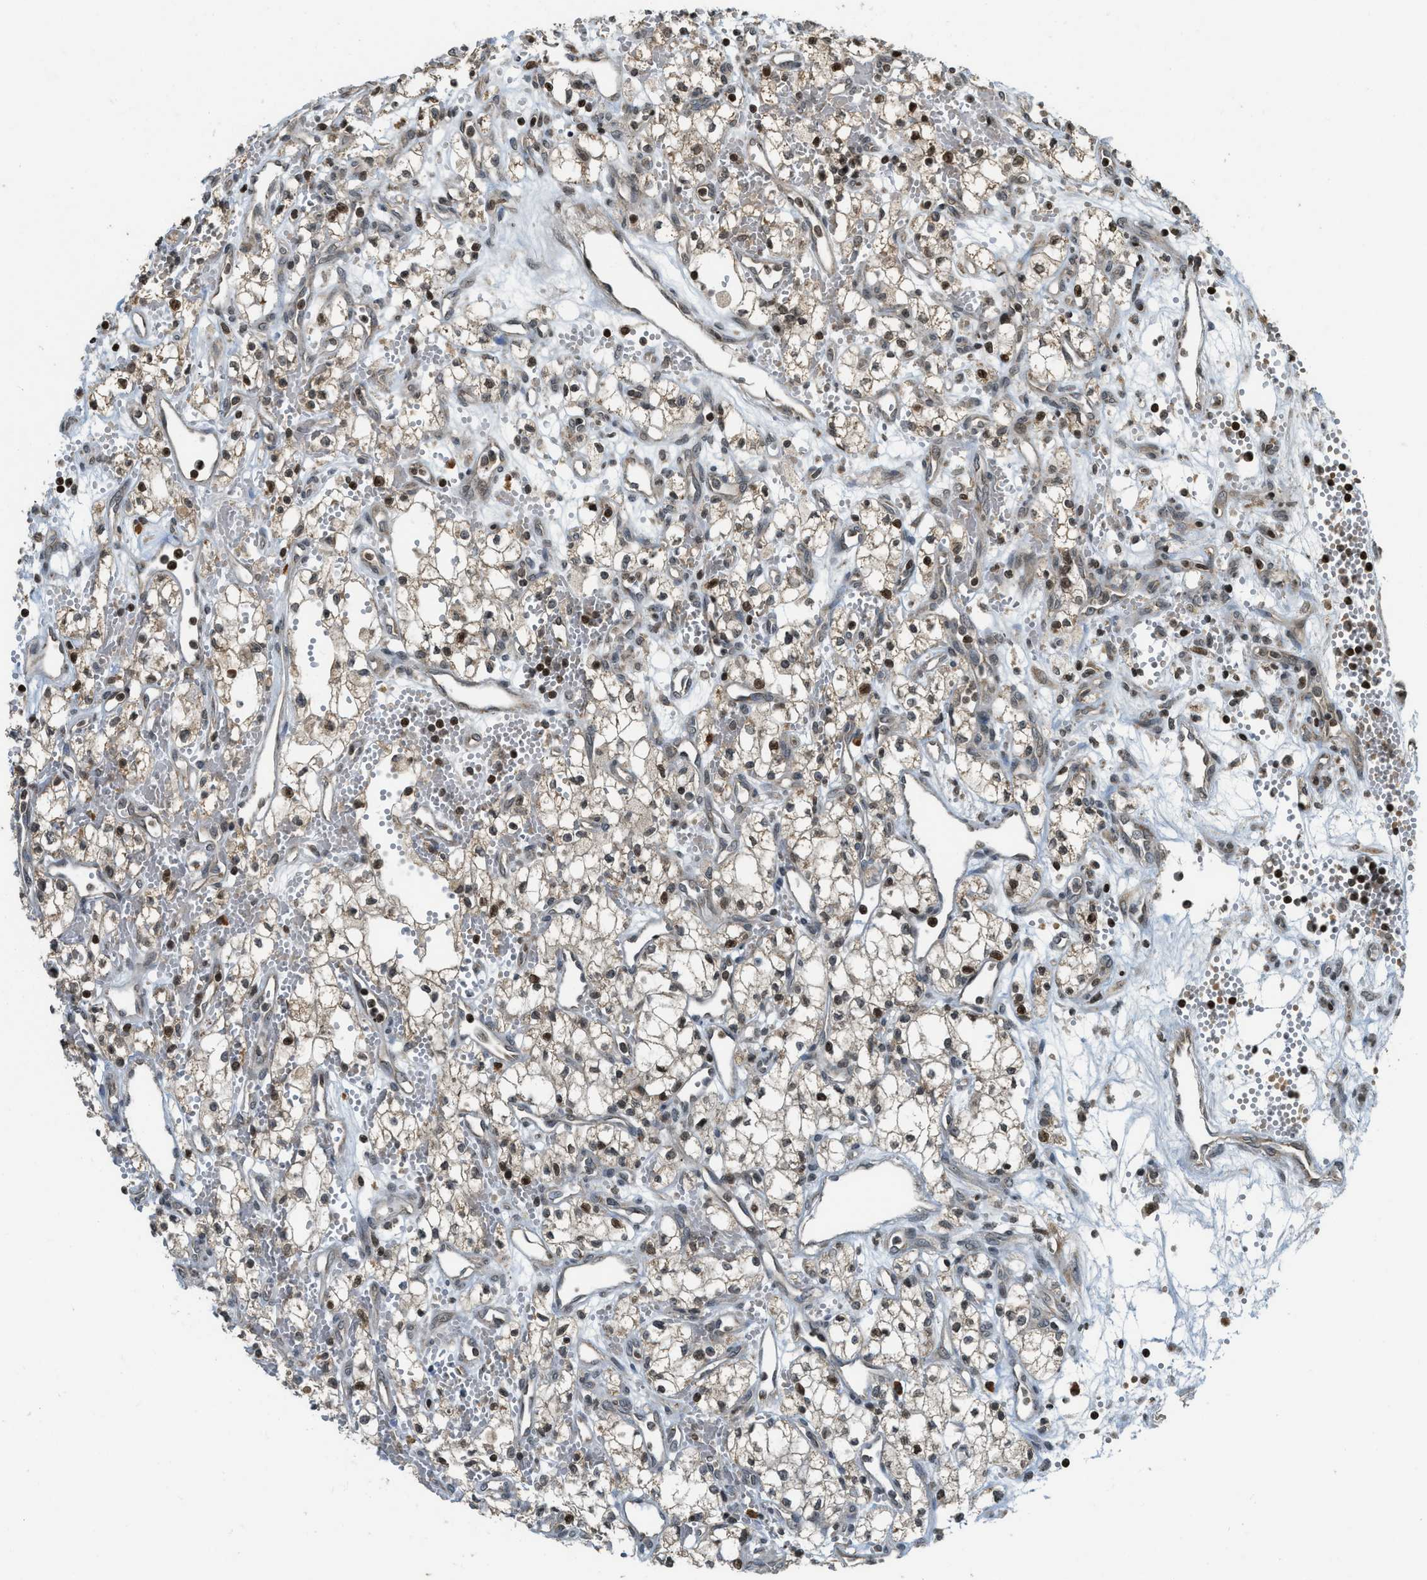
{"staining": {"intensity": "moderate", "quantity": "25%-75%", "location": "nuclear"}, "tissue": "renal cancer", "cell_type": "Tumor cells", "image_type": "cancer", "snomed": [{"axis": "morphology", "description": "Adenocarcinoma, NOS"}, {"axis": "topography", "description": "Kidney"}], "caption": "Protein expression analysis of renal adenocarcinoma displays moderate nuclear expression in about 25%-75% of tumor cells. The staining is performed using DAB brown chromogen to label protein expression. The nuclei are counter-stained blue using hematoxylin.", "gene": "SIAH1", "patient": {"sex": "male", "age": 59}}